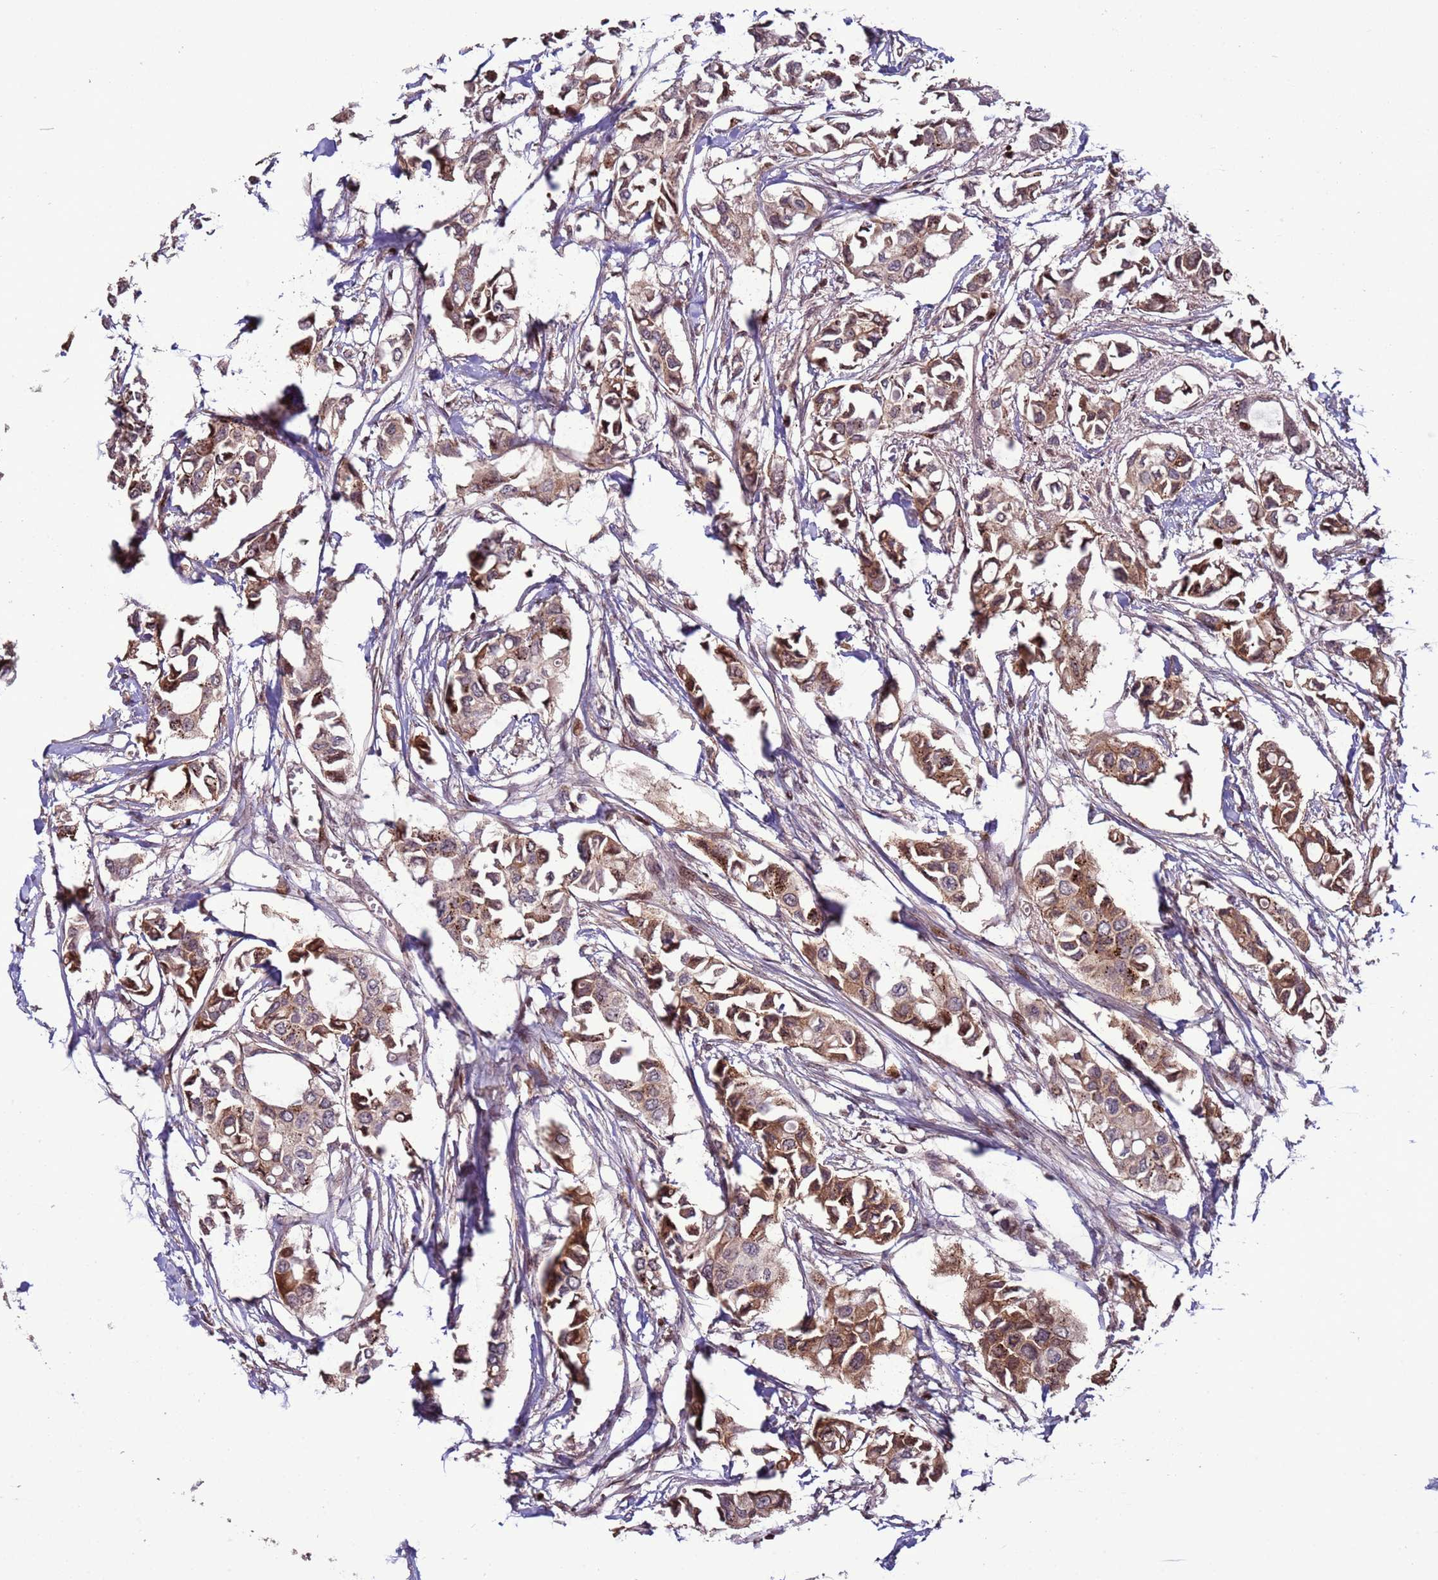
{"staining": {"intensity": "moderate", "quantity": ">75%", "location": "cytoplasmic/membranous"}, "tissue": "breast cancer", "cell_type": "Tumor cells", "image_type": "cancer", "snomed": [{"axis": "morphology", "description": "Duct carcinoma"}, {"axis": "topography", "description": "Breast"}], "caption": "The micrograph displays immunohistochemical staining of breast cancer. There is moderate cytoplasmic/membranous positivity is present in about >75% of tumor cells.", "gene": "HGH1", "patient": {"sex": "female", "age": 41}}